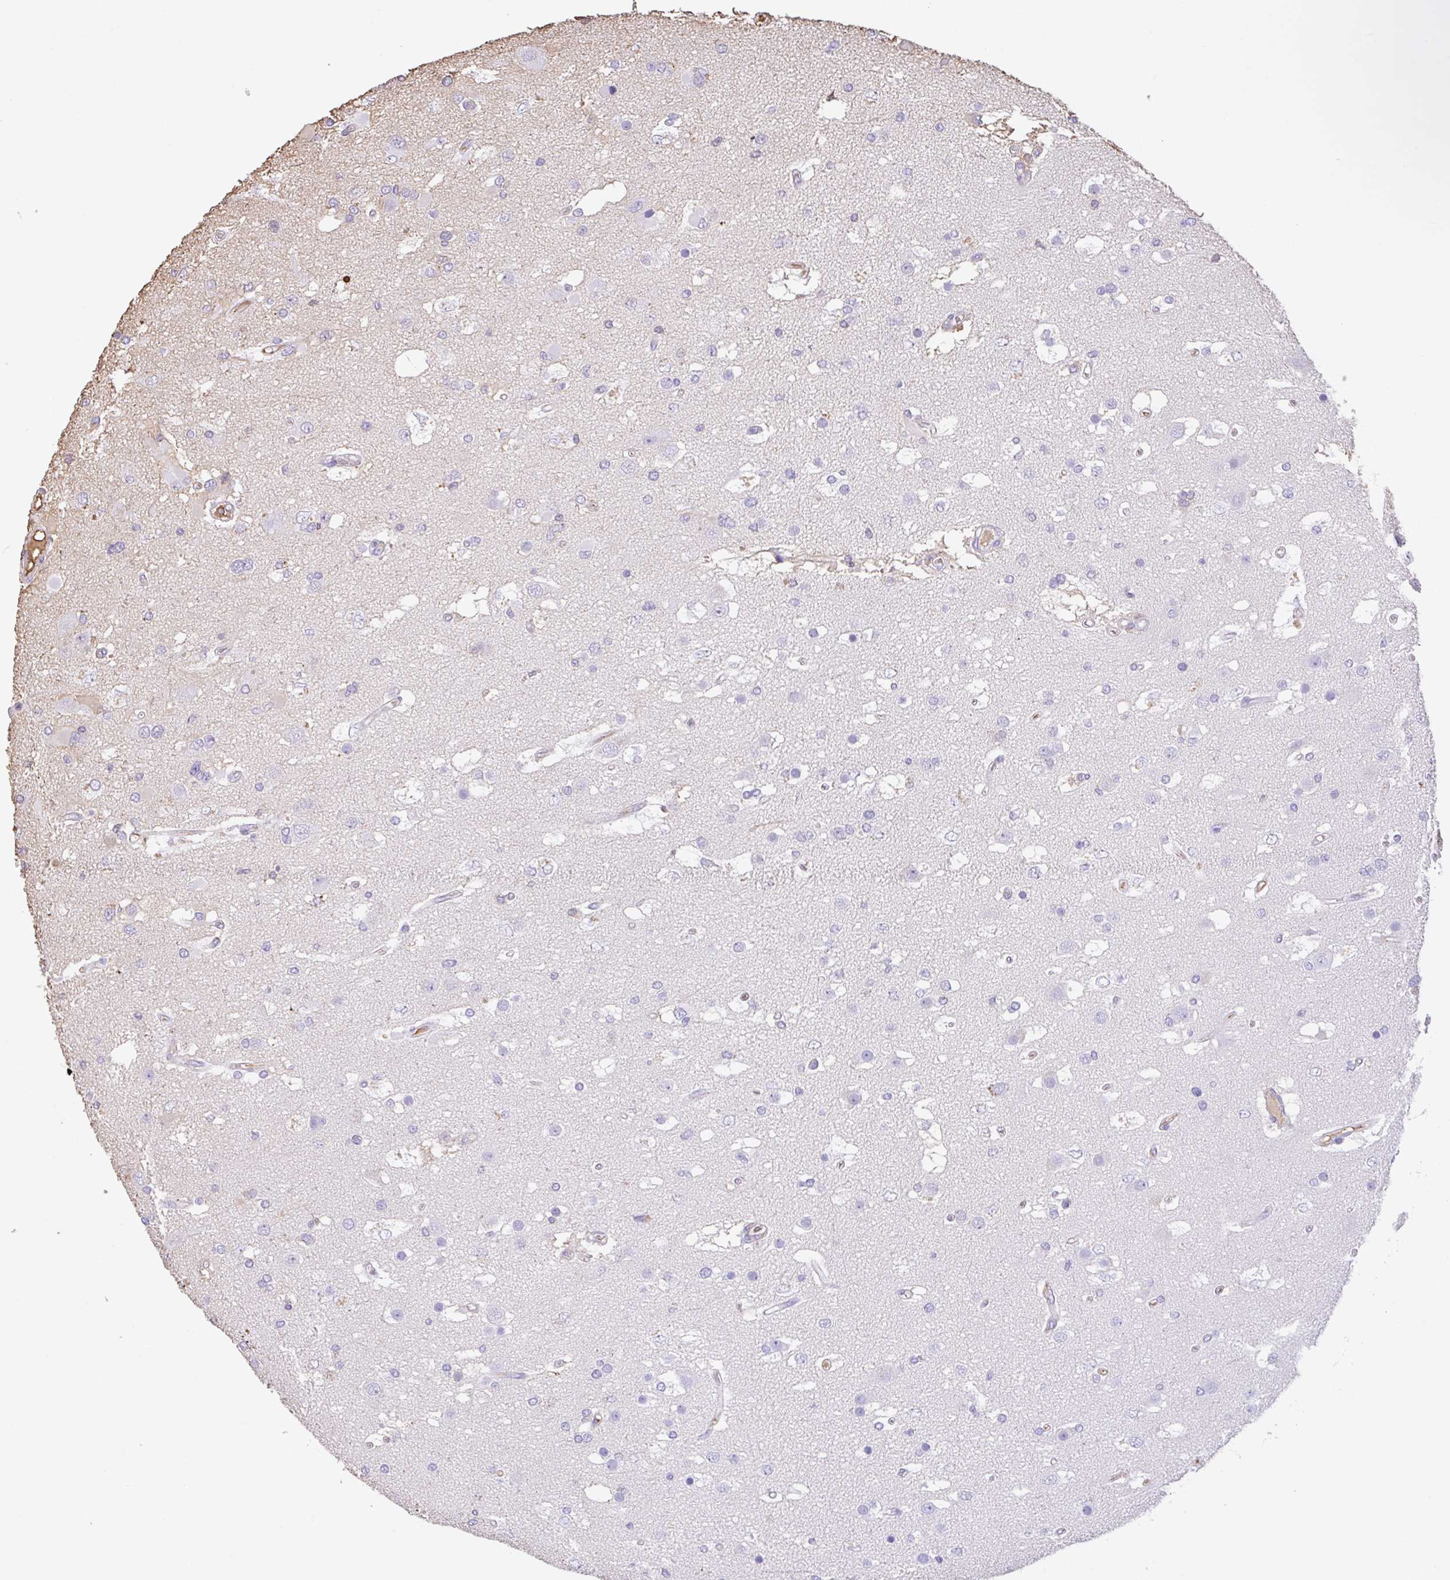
{"staining": {"intensity": "negative", "quantity": "none", "location": "none"}, "tissue": "glioma", "cell_type": "Tumor cells", "image_type": "cancer", "snomed": [{"axis": "morphology", "description": "Glioma, malignant, High grade"}, {"axis": "topography", "description": "Brain"}], "caption": "Immunohistochemistry image of neoplastic tissue: human malignant high-grade glioma stained with DAB exhibits no significant protein expression in tumor cells.", "gene": "HOXC12", "patient": {"sex": "male", "age": 53}}